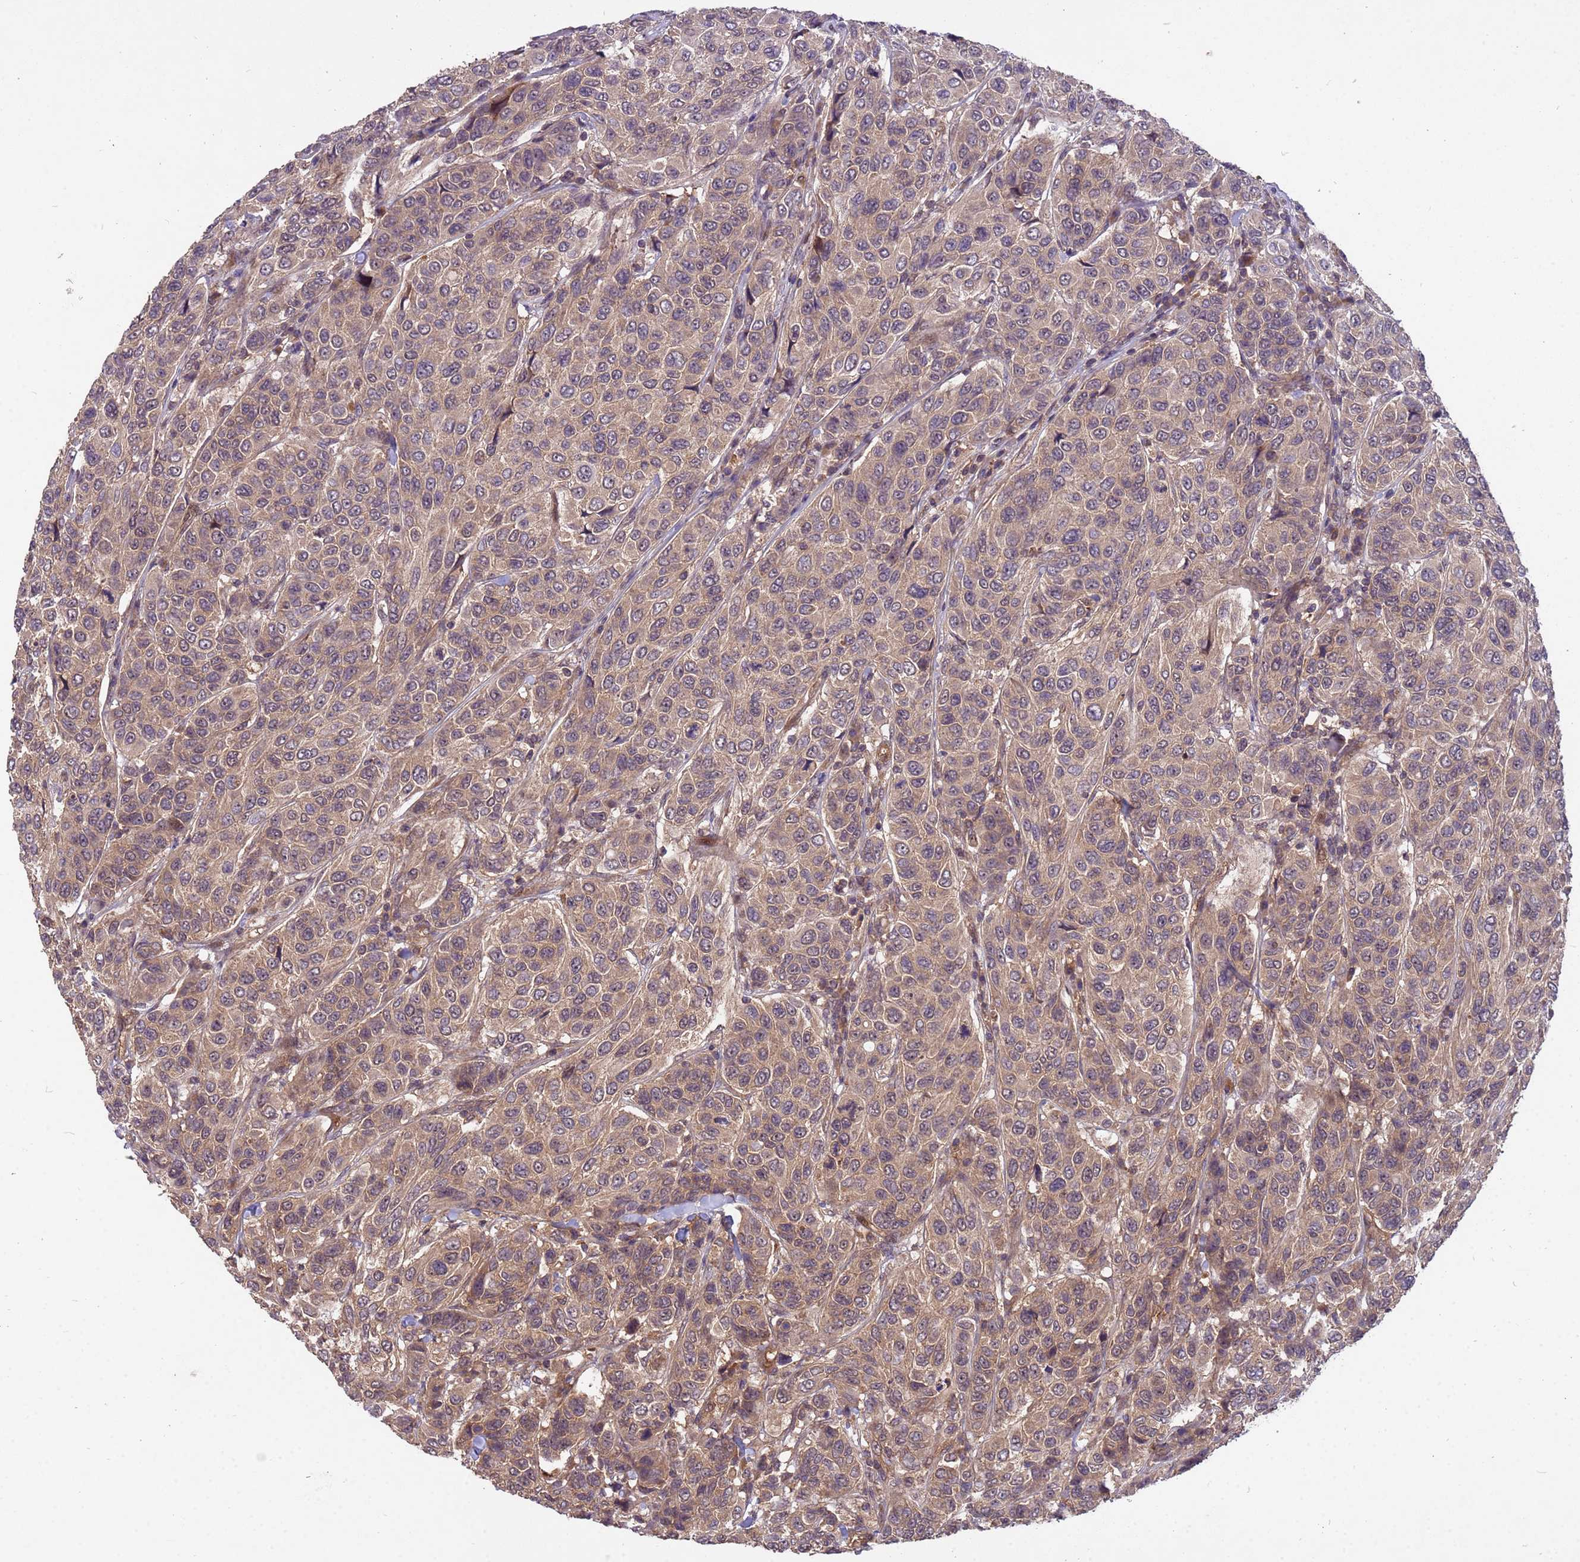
{"staining": {"intensity": "weak", "quantity": ">75%", "location": "cytoplasmic/membranous"}, "tissue": "breast cancer", "cell_type": "Tumor cells", "image_type": "cancer", "snomed": [{"axis": "morphology", "description": "Duct carcinoma"}, {"axis": "topography", "description": "Breast"}], "caption": "Immunohistochemical staining of human breast invasive ductal carcinoma exhibits low levels of weak cytoplasmic/membranous positivity in about >75% of tumor cells. The staining was performed using DAB (3,3'-diaminobenzidine), with brown indicating positive protein expression. Nuclei are stained blue with hematoxylin.", "gene": "PPP2CB", "patient": {"sex": "female", "age": 55}}